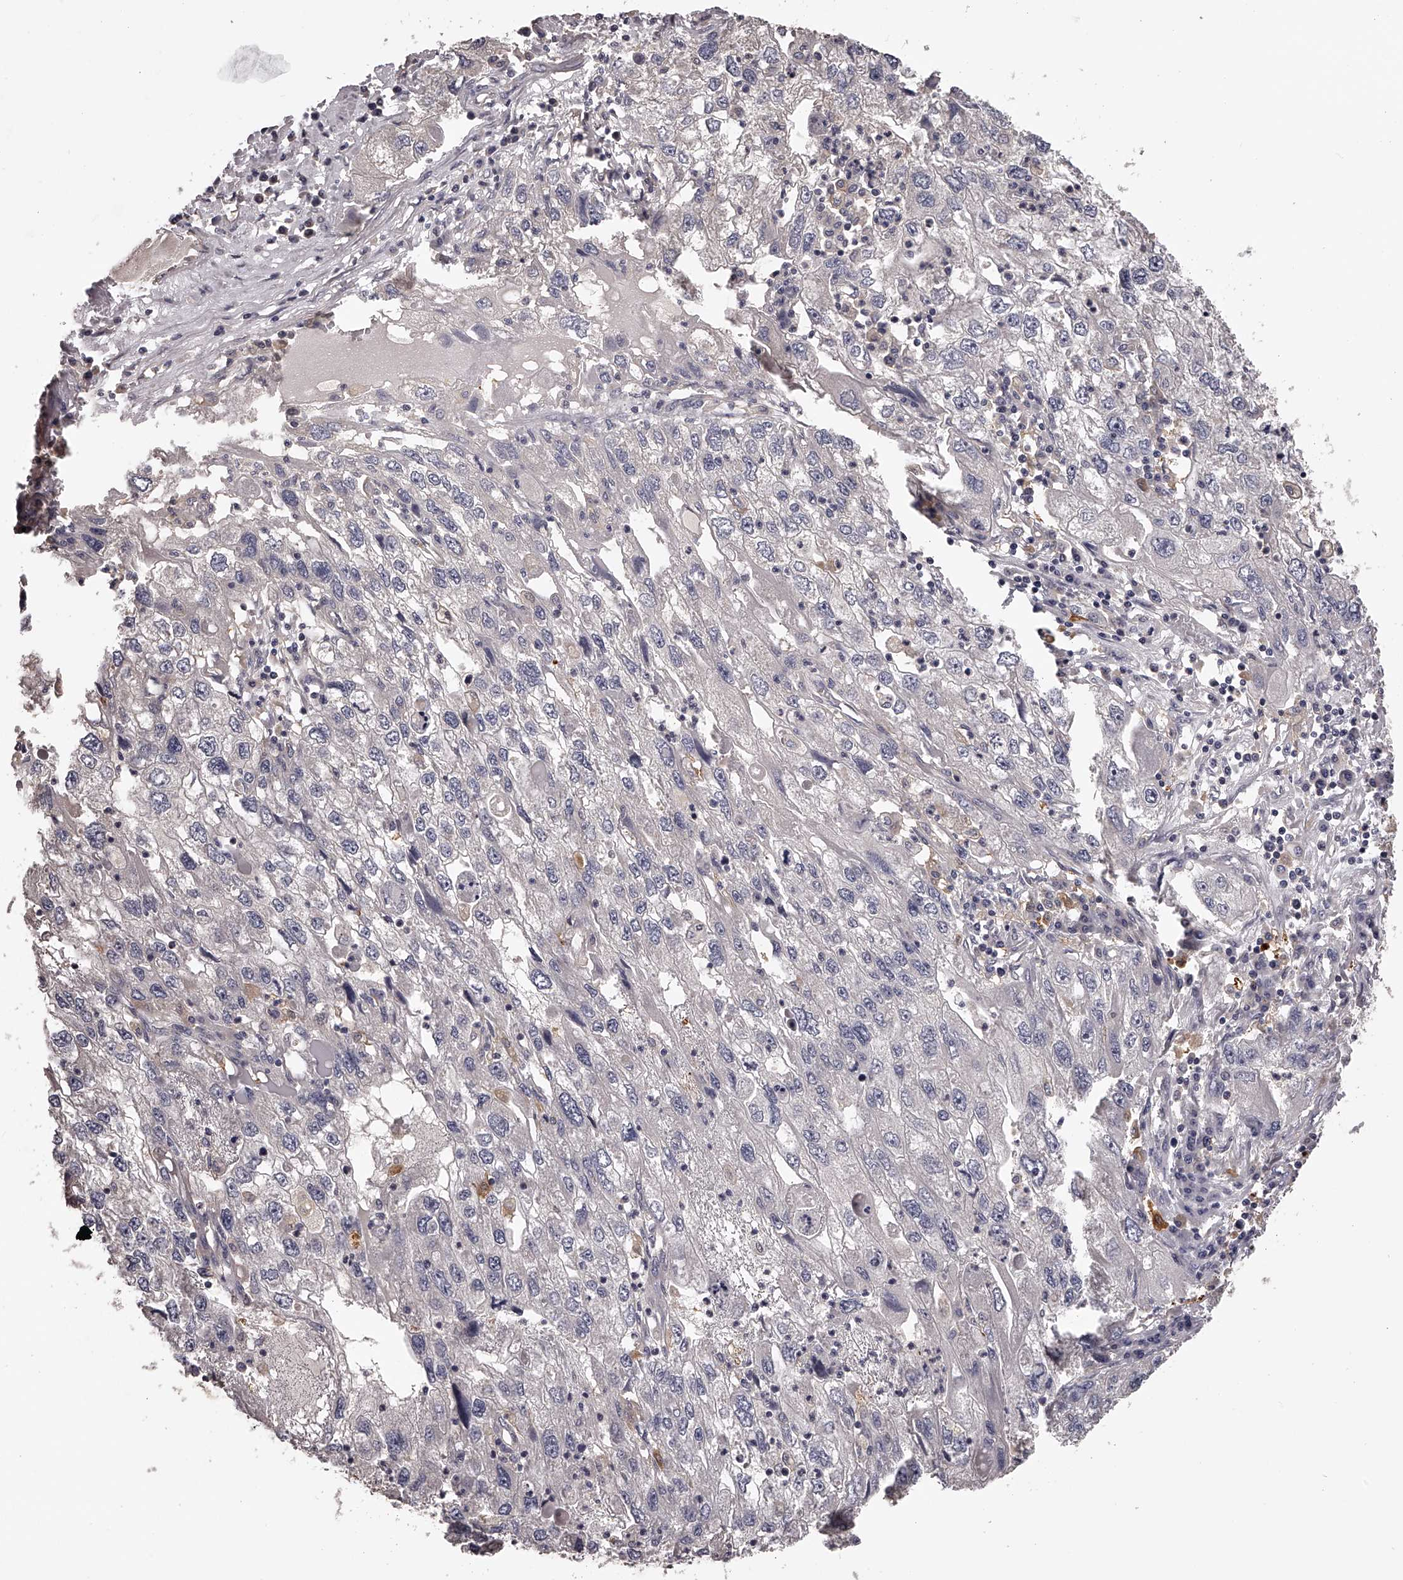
{"staining": {"intensity": "negative", "quantity": "none", "location": "none"}, "tissue": "endometrial cancer", "cell_type": "Tumor cells", "image_type": "cancer", "snomed": [{"axis": "morphology", "description": "Adenocarcinoma, NOS"}, {"axis": "topography", "description": "Endometrium"}], "caption": "High magnification brightfield microscopy of endometrial cancer (adenocarcinoma) stained with DAB (3,3'-diaminobenzidine) (brown) and counterstained with hematoxylin (blue): tumor cells show no significant expression.", "gene": "TNN", "patient": {"sex": "female", "age": 49}}